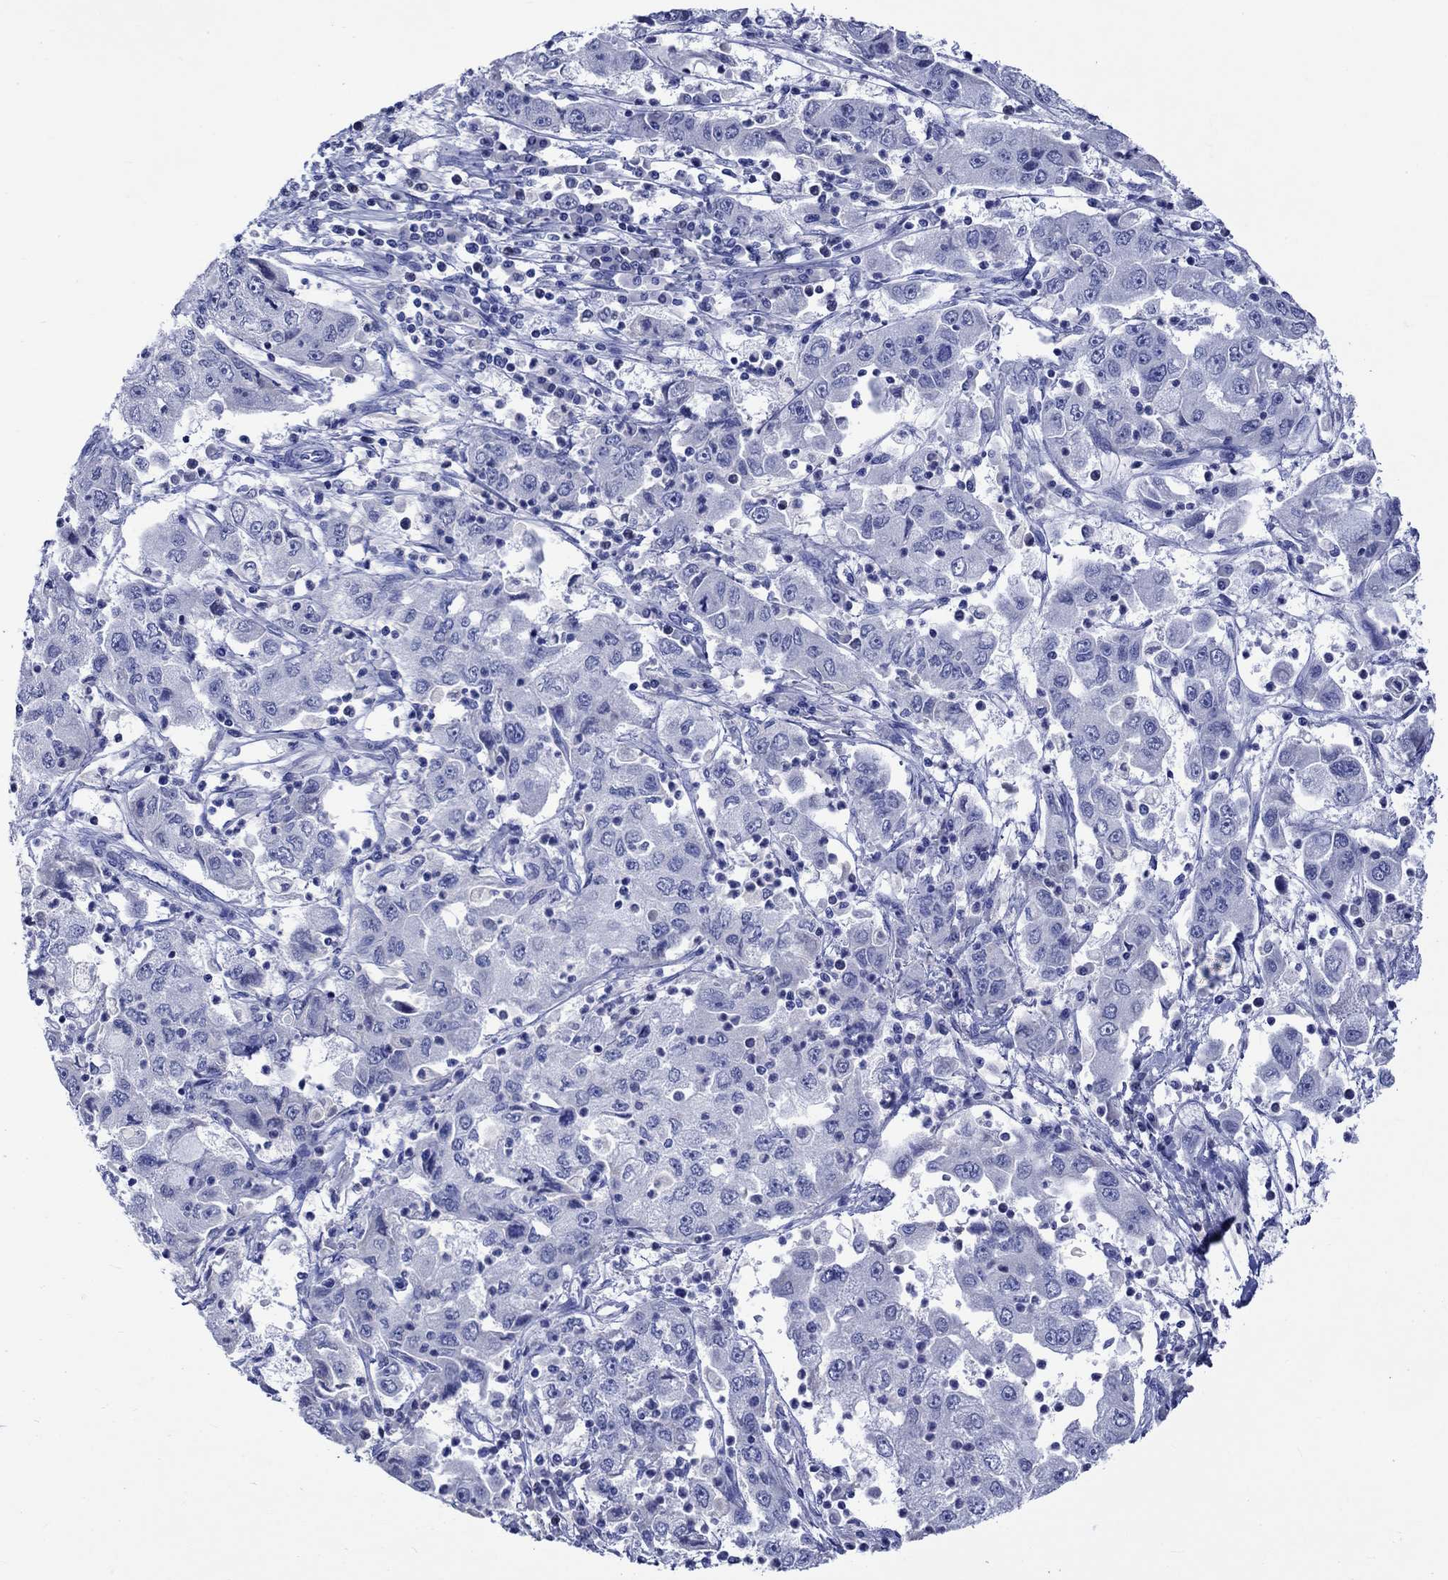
{"staining": {"intensity": "negative", "quantity": "none", "location": "none"}, "tissue": "cervical cancer", "cell_type": "Tumor cells", "image_type": "cancer", "snomed": [{"axis": "morphology", "description": "Squamous cell carcinoma, NOS"}, {"axis": "topography", "description": "Cervix"}], "caption": "A high-resolution micrograph shows IHC staining of cervical cancer (squamous cell carcinoma), which displays no significant staining in tumor cells.", "gene": "KLHL35", "patient": {"sex": "female", "age": 36}}